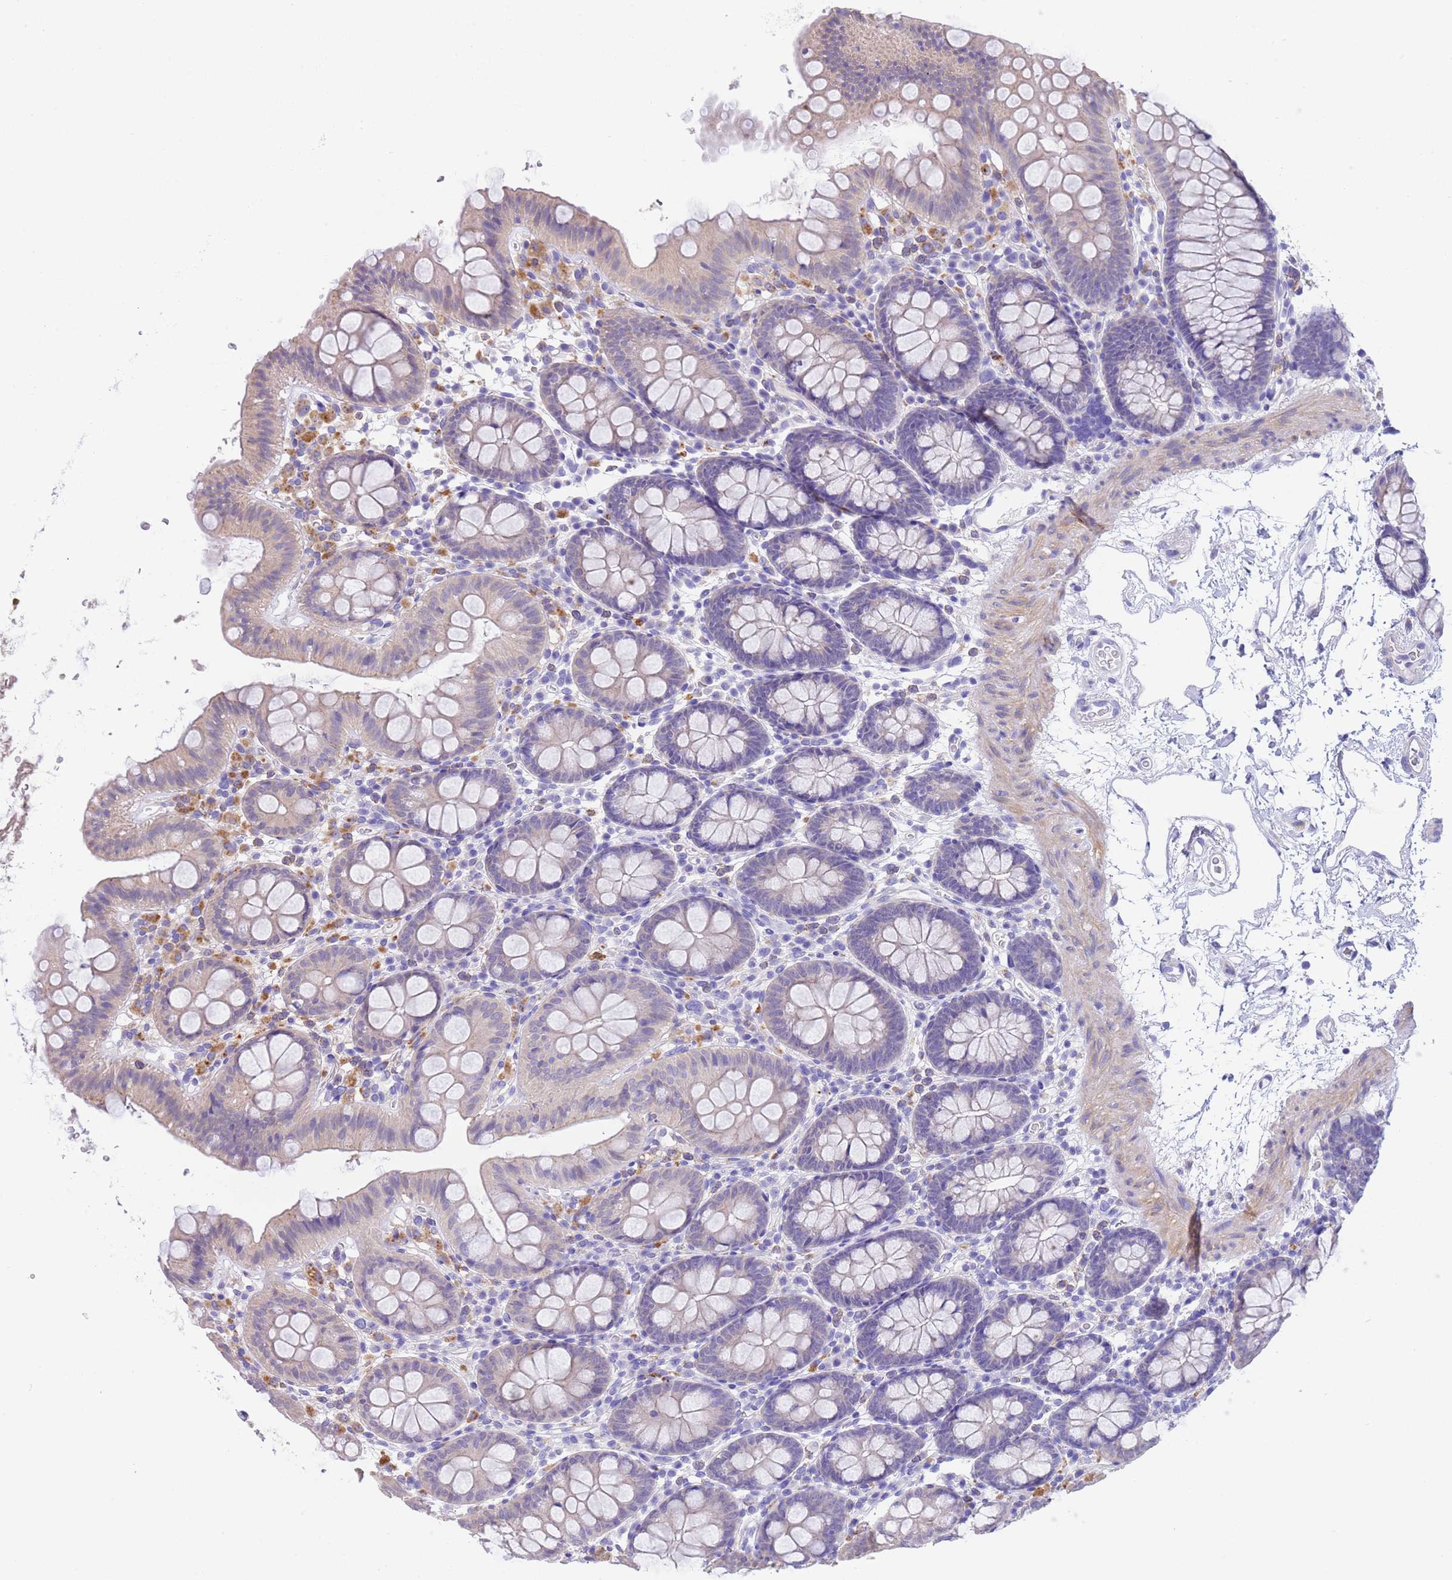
{"staining": {"intensity": "negative", "quantity": "none", "location": "none"}, "tissue": "colon", "cell_type": "Endothelial cells", "image_type": "normal", "snomed": [{"axis": "morphology", "description": "Normal tissue, NOS"}, {"axis": "topography", "description": "Colon"}], "caption": "This is an immunohistochemistry (IHC) micrograph of normal colon. There is no expression in endothelial cells.", "gene": "USP38", "patient": {"sex": "male", "age": 75}}